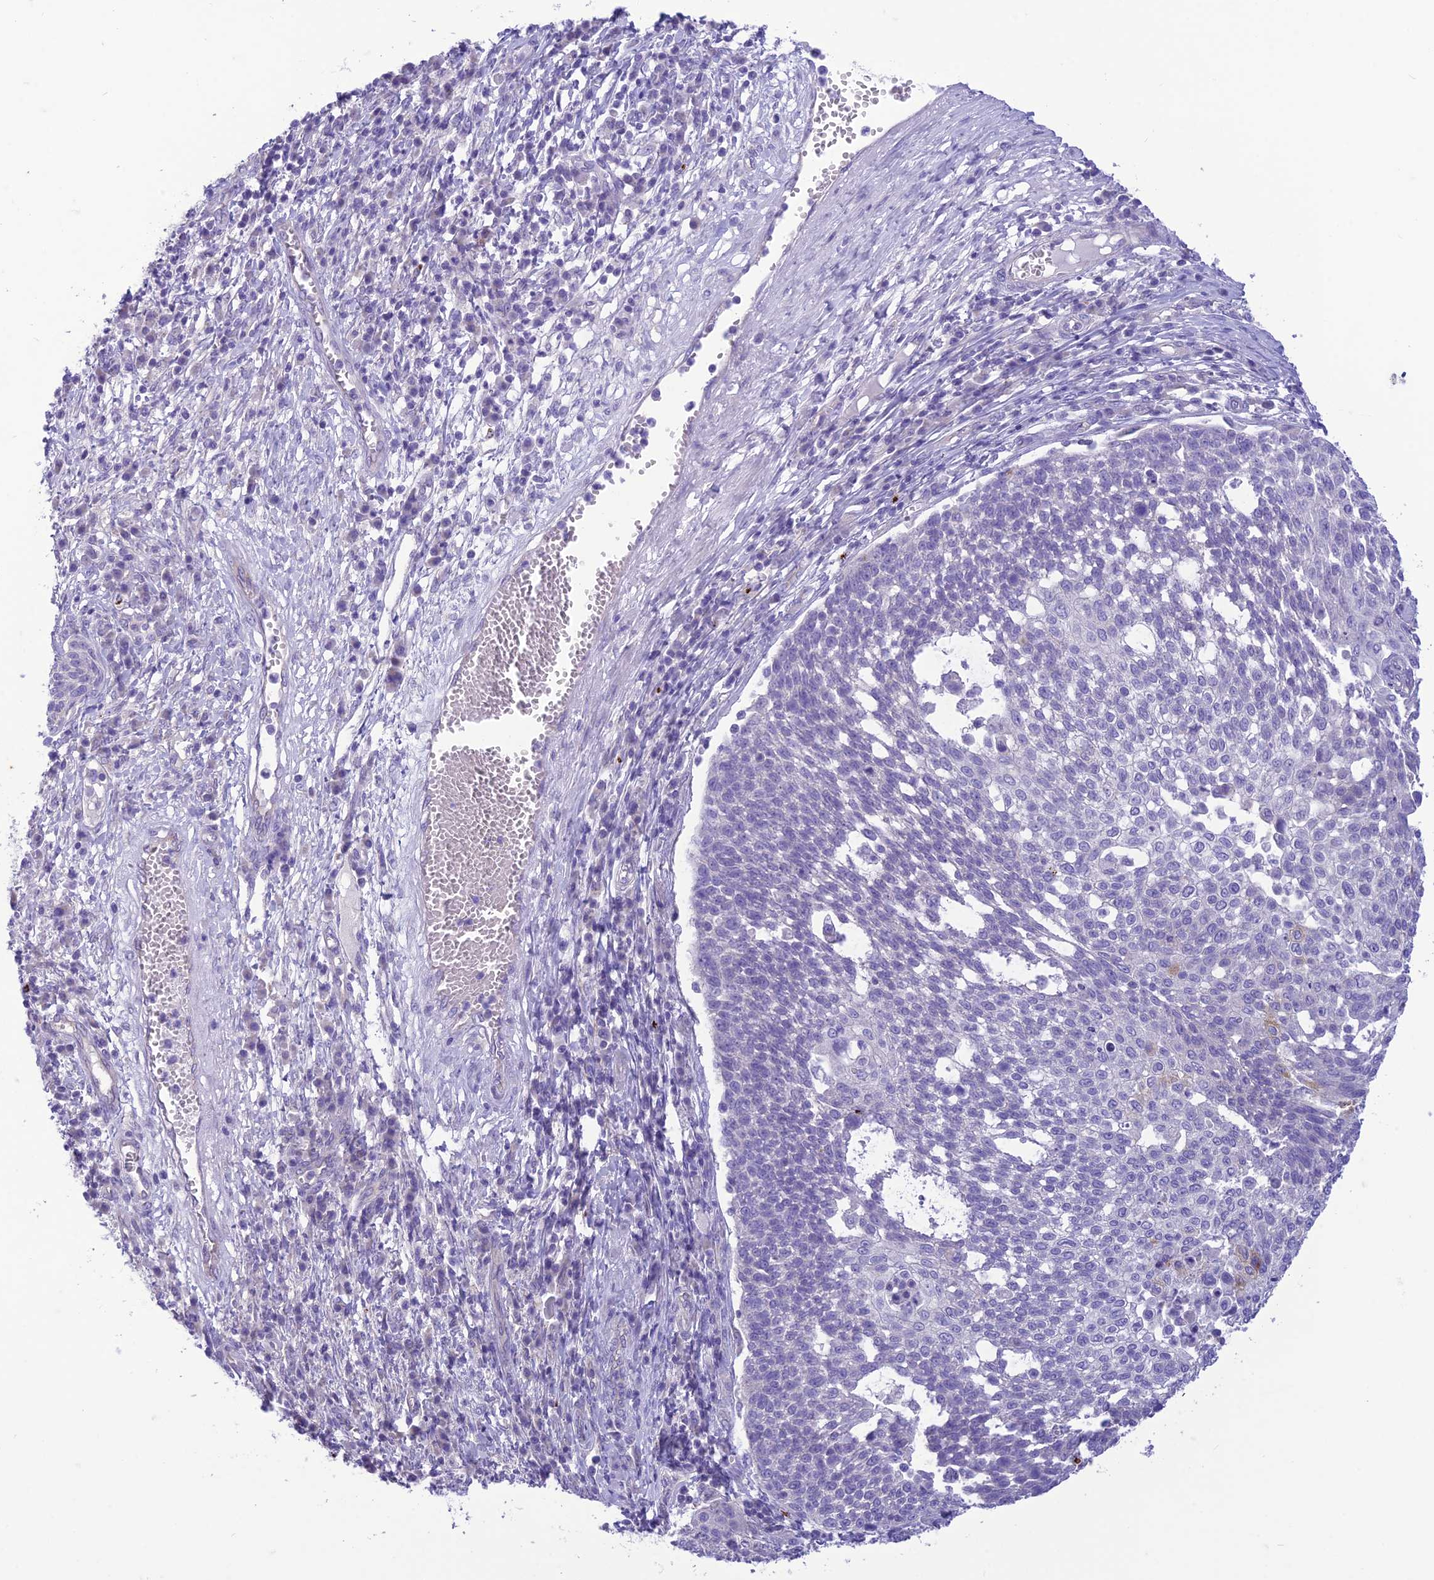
{"staining": {"intensity": "negative", "quantity": "none", "location": "none"}, "tissue": "cervical cancer", "cell_type": "Tumor cells", "image_type": "cancer", "snomed": [{"axis": "morphology", "description": "Squamous cell carcinoma, NOS"}, {"axis": "topography", "description": "Cervix"}], "caption": "DAB (3,3'-diaminobenzidine) immunohistochemical staining of cervical squamous cell carcinoma exhibits no significant staining in tumor cells. (DAB (3,3'-diaminobenzidine) immunohistochemistry (IHC), high magnification).", "gene": "DHDH", "patient": {"sex": "female", "age": 34}}